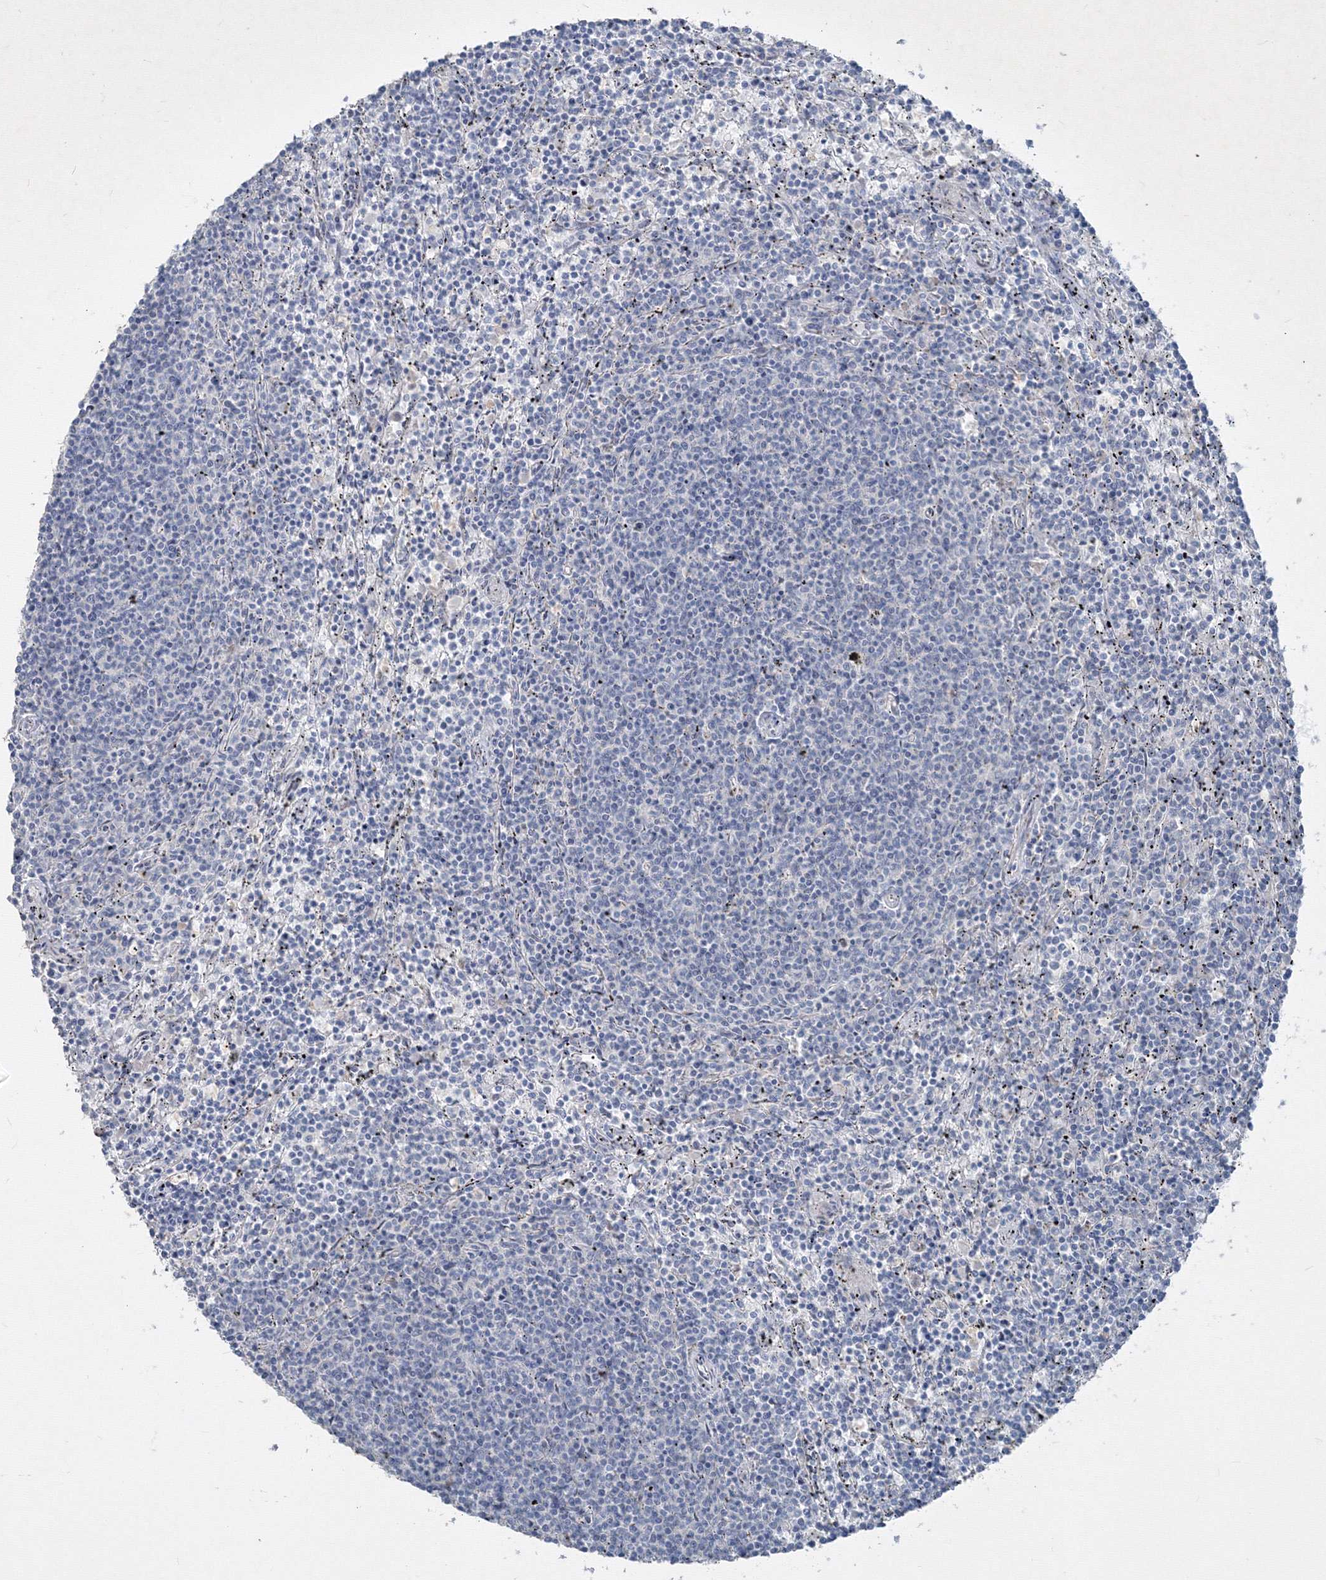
{"staining": {"intensity": "negative", "quantity": "none", "location": "none"}, "tissue": "lymphoma", "cell_type": "Tumor cells", "image_type": "cancer", "snomed": [{"axis": "morphology", "description": "Malignant lymphoma, non-Hodgkin's type, Low grade"}, {"axis": "topography", "description": "Spleen"}], "caption": "IHC of low-grade malignant lymphoma, non-Hodgkin's type displays no positivity in tumor cells.", "gene": "IFNAR1", "patient": {"sex": "female", "age": 50}}